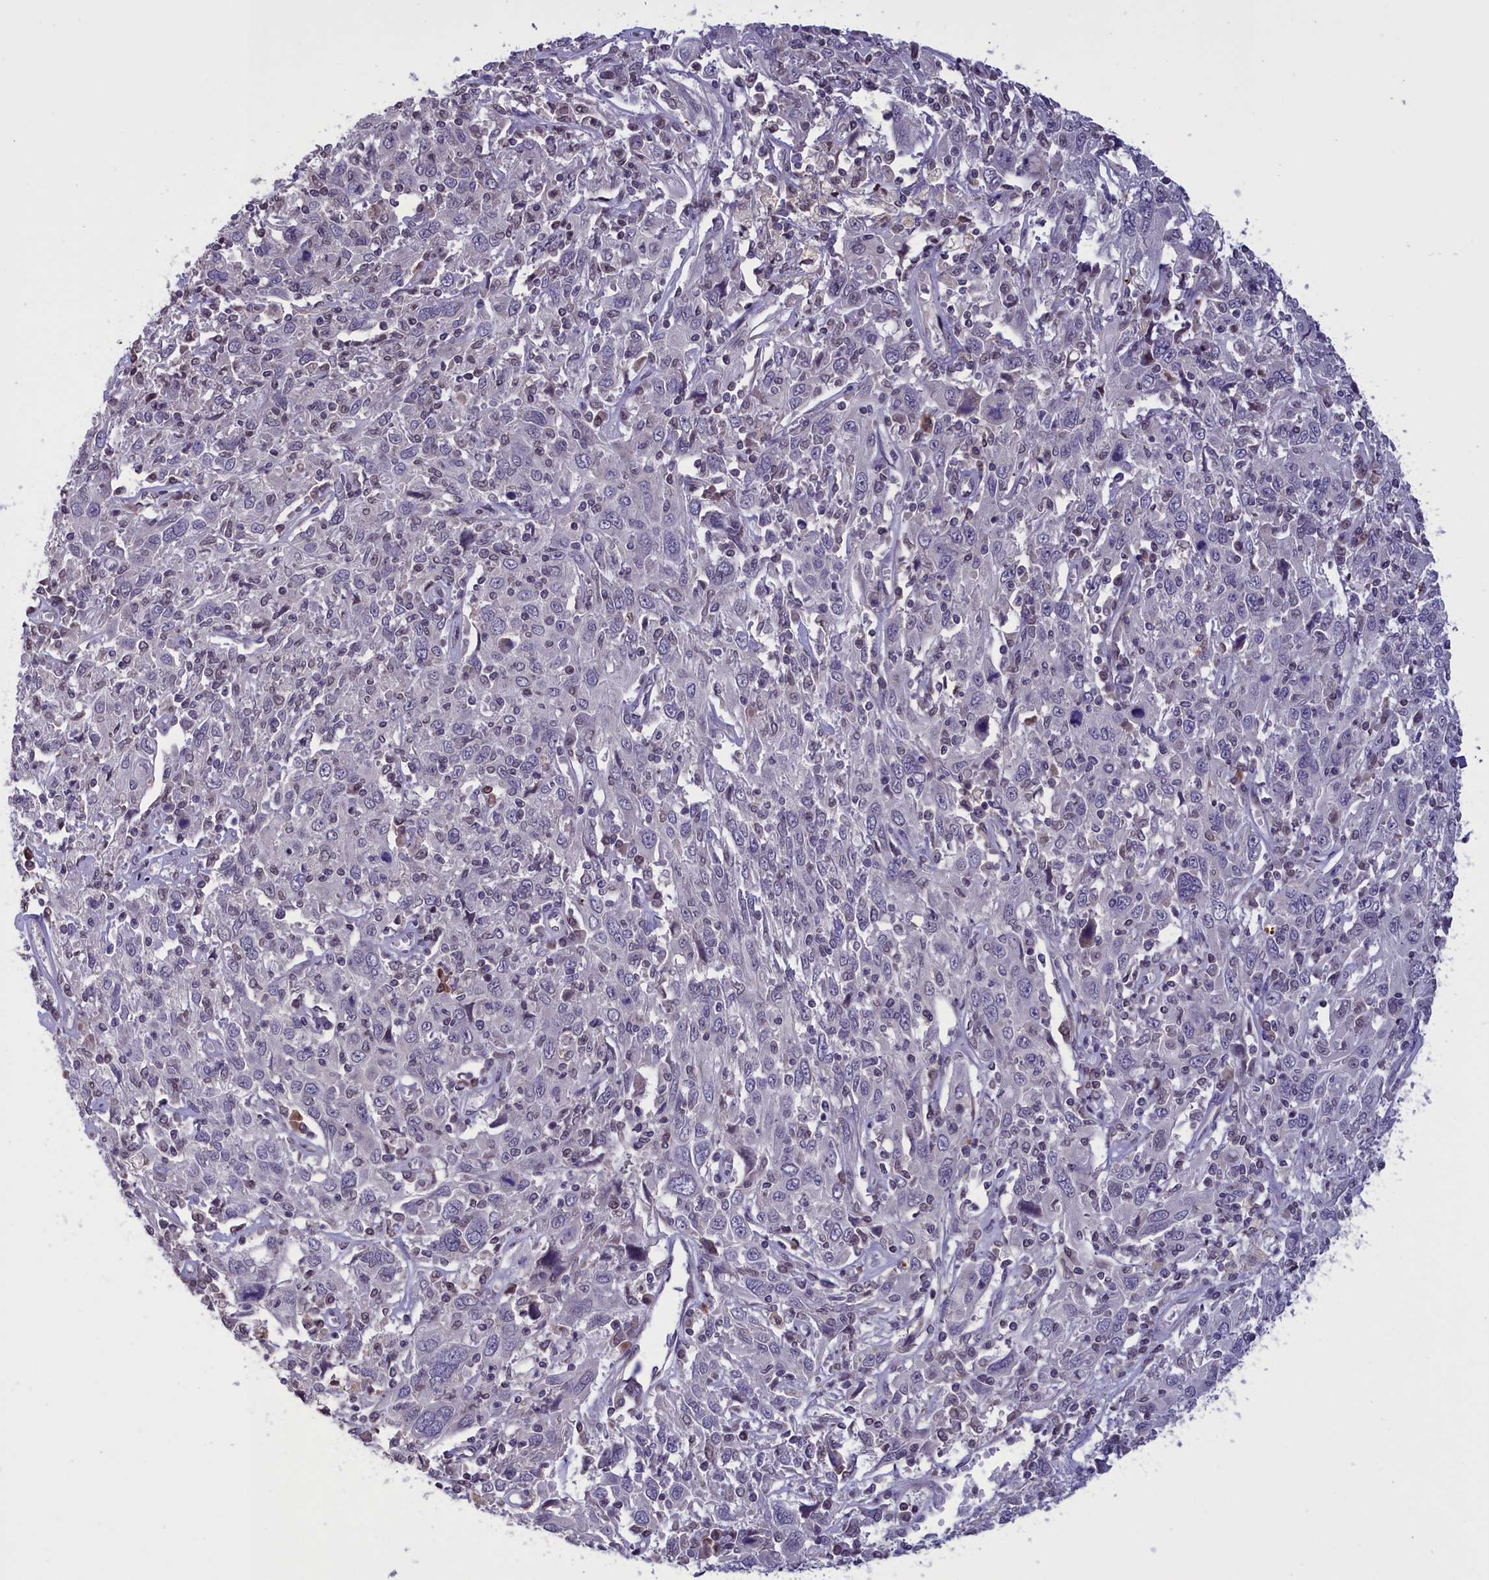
{"staining": {"intensity": "negative", "quantity": "none", "location": "none"}, "tissue": "cervical cancer", "cell_type": "Tumor cells", "image_type": "cancer", "snomed": [{"axis": "morphology", "description": "Squamous cell carcinoma, NOS"}, {"axis": "topography", "description": "Cervix"}], "caption": "Tumor cells are negative for protein expression in human cervical cancer (squamous cell carcinoma).", "gene": "PARS2", "patient": {"sex": "female", "age": 46}}